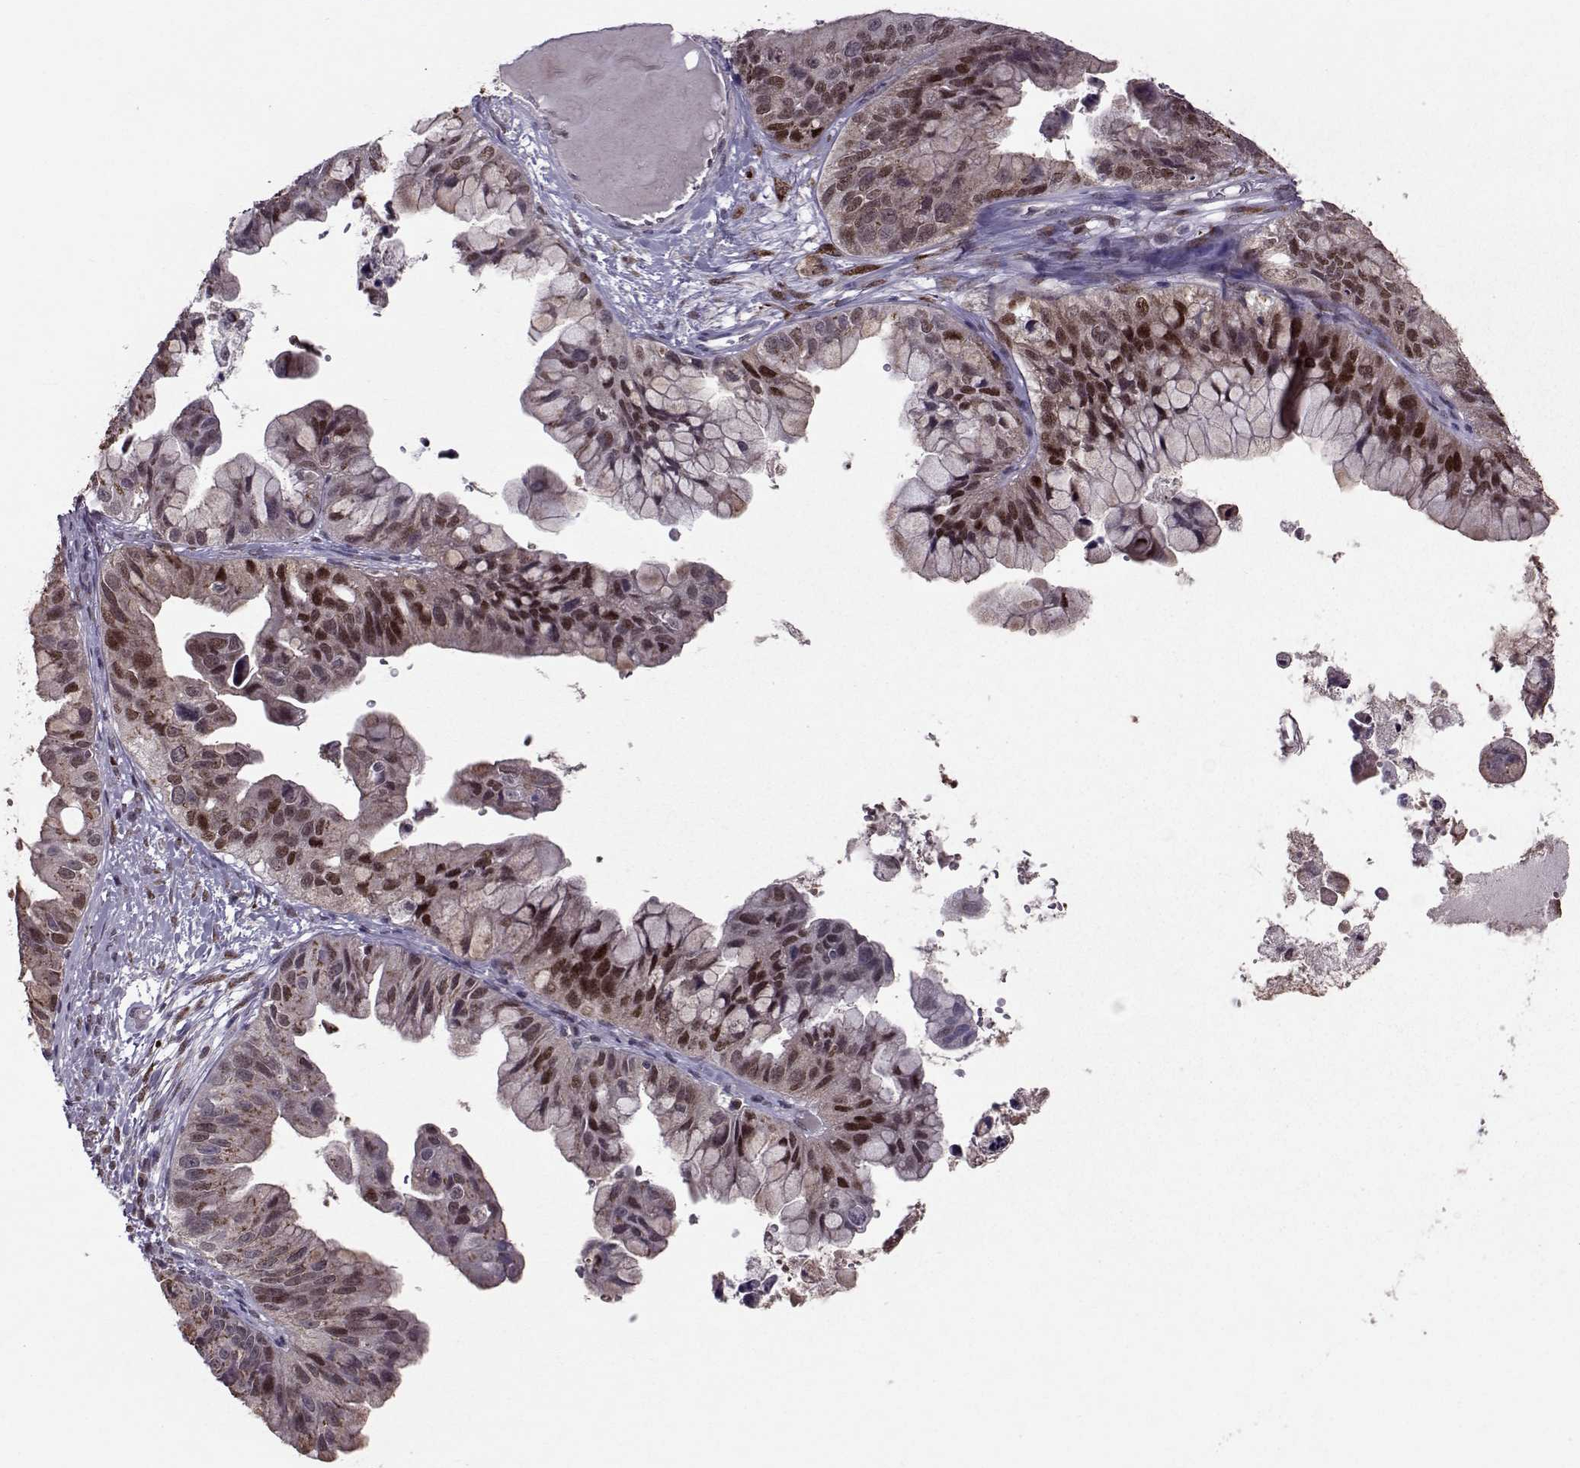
{"staining": {"intensity": "strong", "quantity": "25%-75%", "location": "cytoplasmic/membranous,nuclear"}, "tissue": "ovarian cancer", "cell_type": "Tumor cells", "image_type": "cancer", "snomed": [{"axis": "morphology", "description": "Cystadenocarcinoma, mucinous, NOS"}, {"axis": "topography", "description": "Ovary"}], "caption": "Immunohistochemical staining of human ovarian cancer shows high levels of strong cytoplasmic/membranous and nuclear positivity in about 25%-75% of tumor cells. Using DAB (3,3'-diaminobenzidine) (brown) and hematoxylin (blue) stains, captured at high magnification using brightfield microscopy.", "gene": "CDK4", "patient": {"sex": "female", "age": 76}}